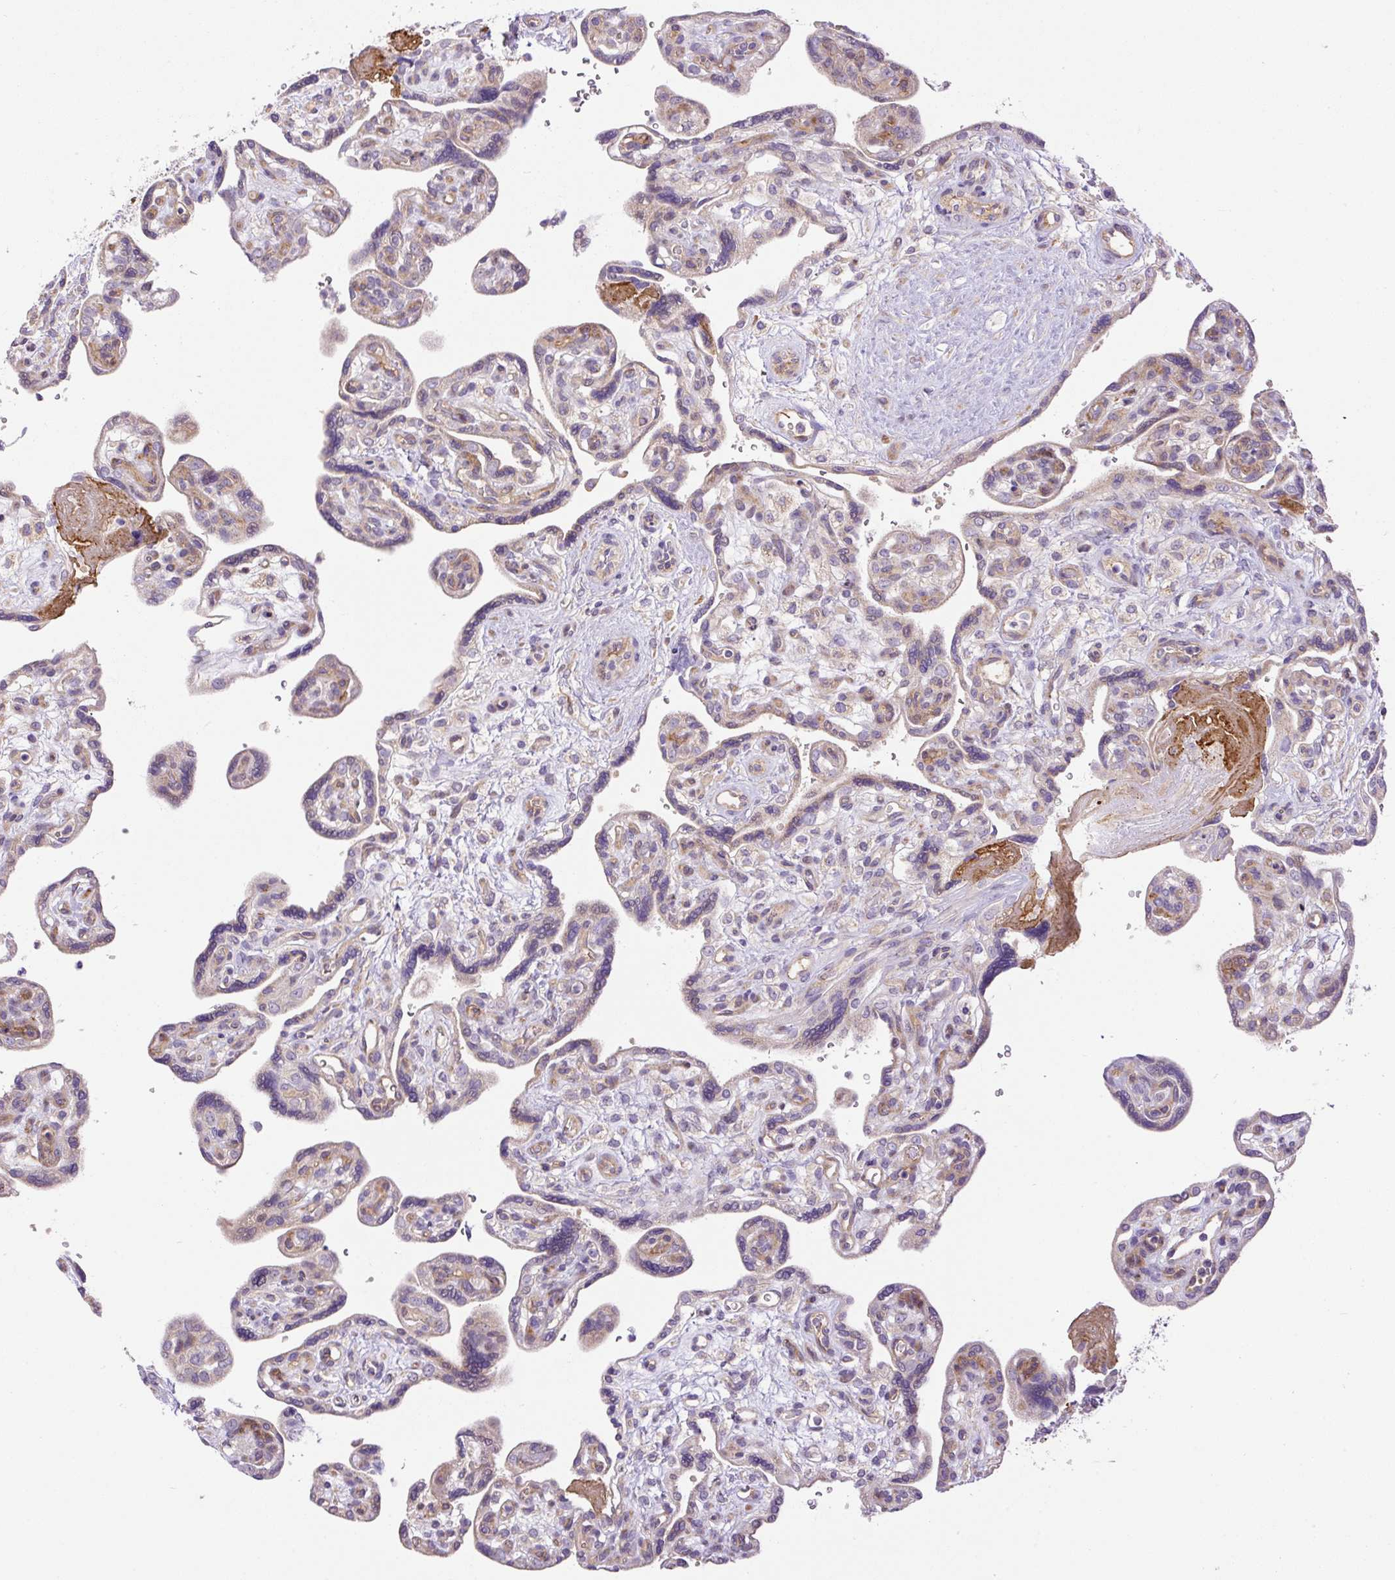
{"staining": {"intensity": "weak", "quantity": "<25%", "location": "cytoplasmic/membranous"}, "tissue": "placenta", "cell_type": "Trophoblastic cells", "image_type": "normal", "snomed": [{"axis": "morphology", "description": "Normal tissue, NOS"}, {"axis": "topography", "description": "Placenta"}], "caption": "DAB (3,3'-diaminobenzidine) immunohistochemical staining of unremarkable placenta demonstrates no significant expression in trophoblastic cells.", "gene": "PPME1", "patient": {"sex": "female", "age": 39}}